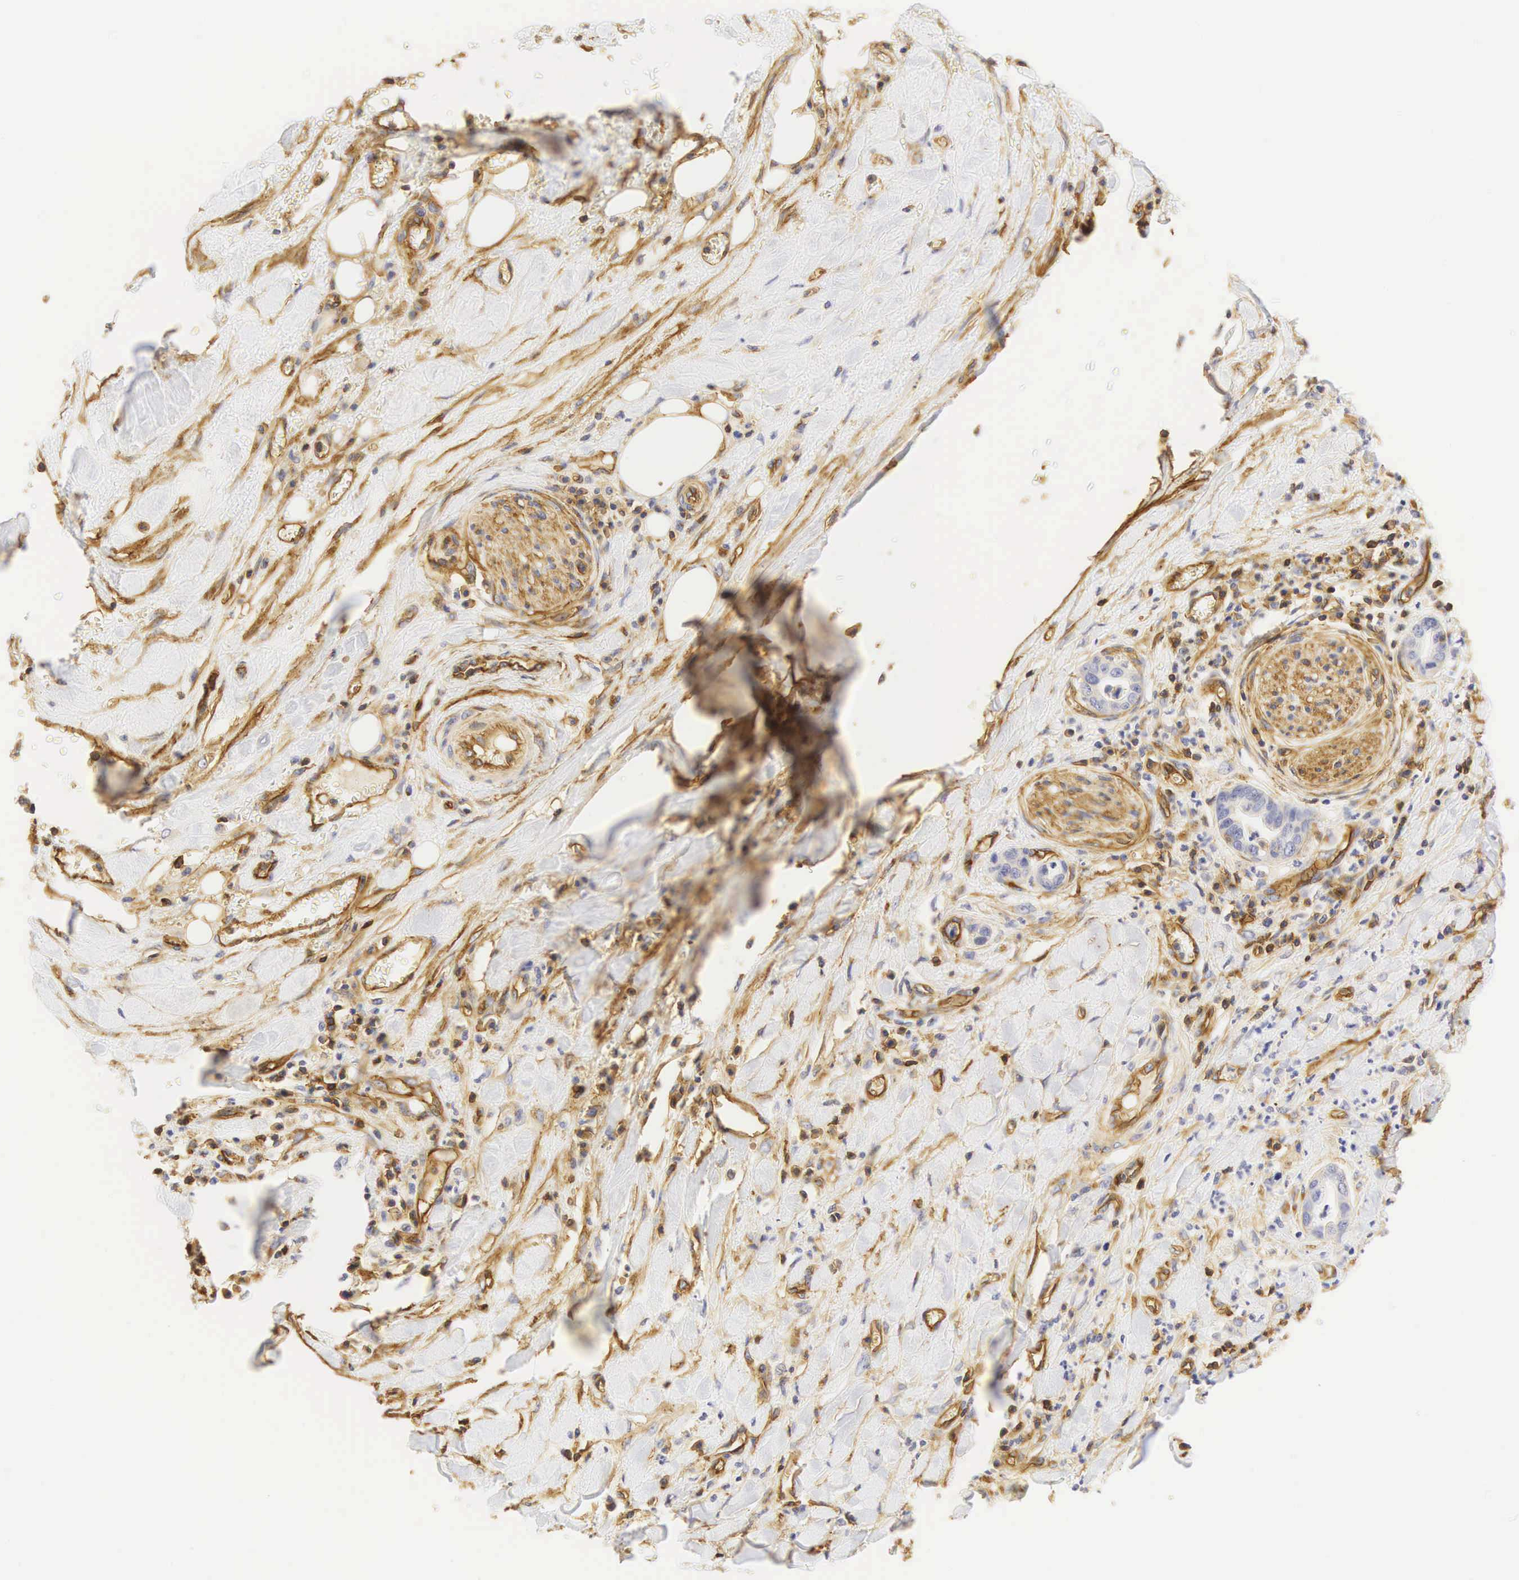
{"staining": {"intensity": "negative", "quantity": "none", "location": "none"}, "tissue": "pancreatic cancer", "cell_type": "Tumor cells", "image_type": "cancer", "snomed": [{"axis": "morphology", "description": "Adenocarcinoma, NOS"}, {"axis": "topography", "description": "Pancreas"}], "caption": "DAB (3,3'-diaminobenzidine) immunohistochemical staining of human pancreatic adenocarcinoma displays no significant positivity in tumor cells. (IHC, brightfield microscopy, high magnification).", "gene": "CD99", "patient": {"sex": "male", "age": 69}}